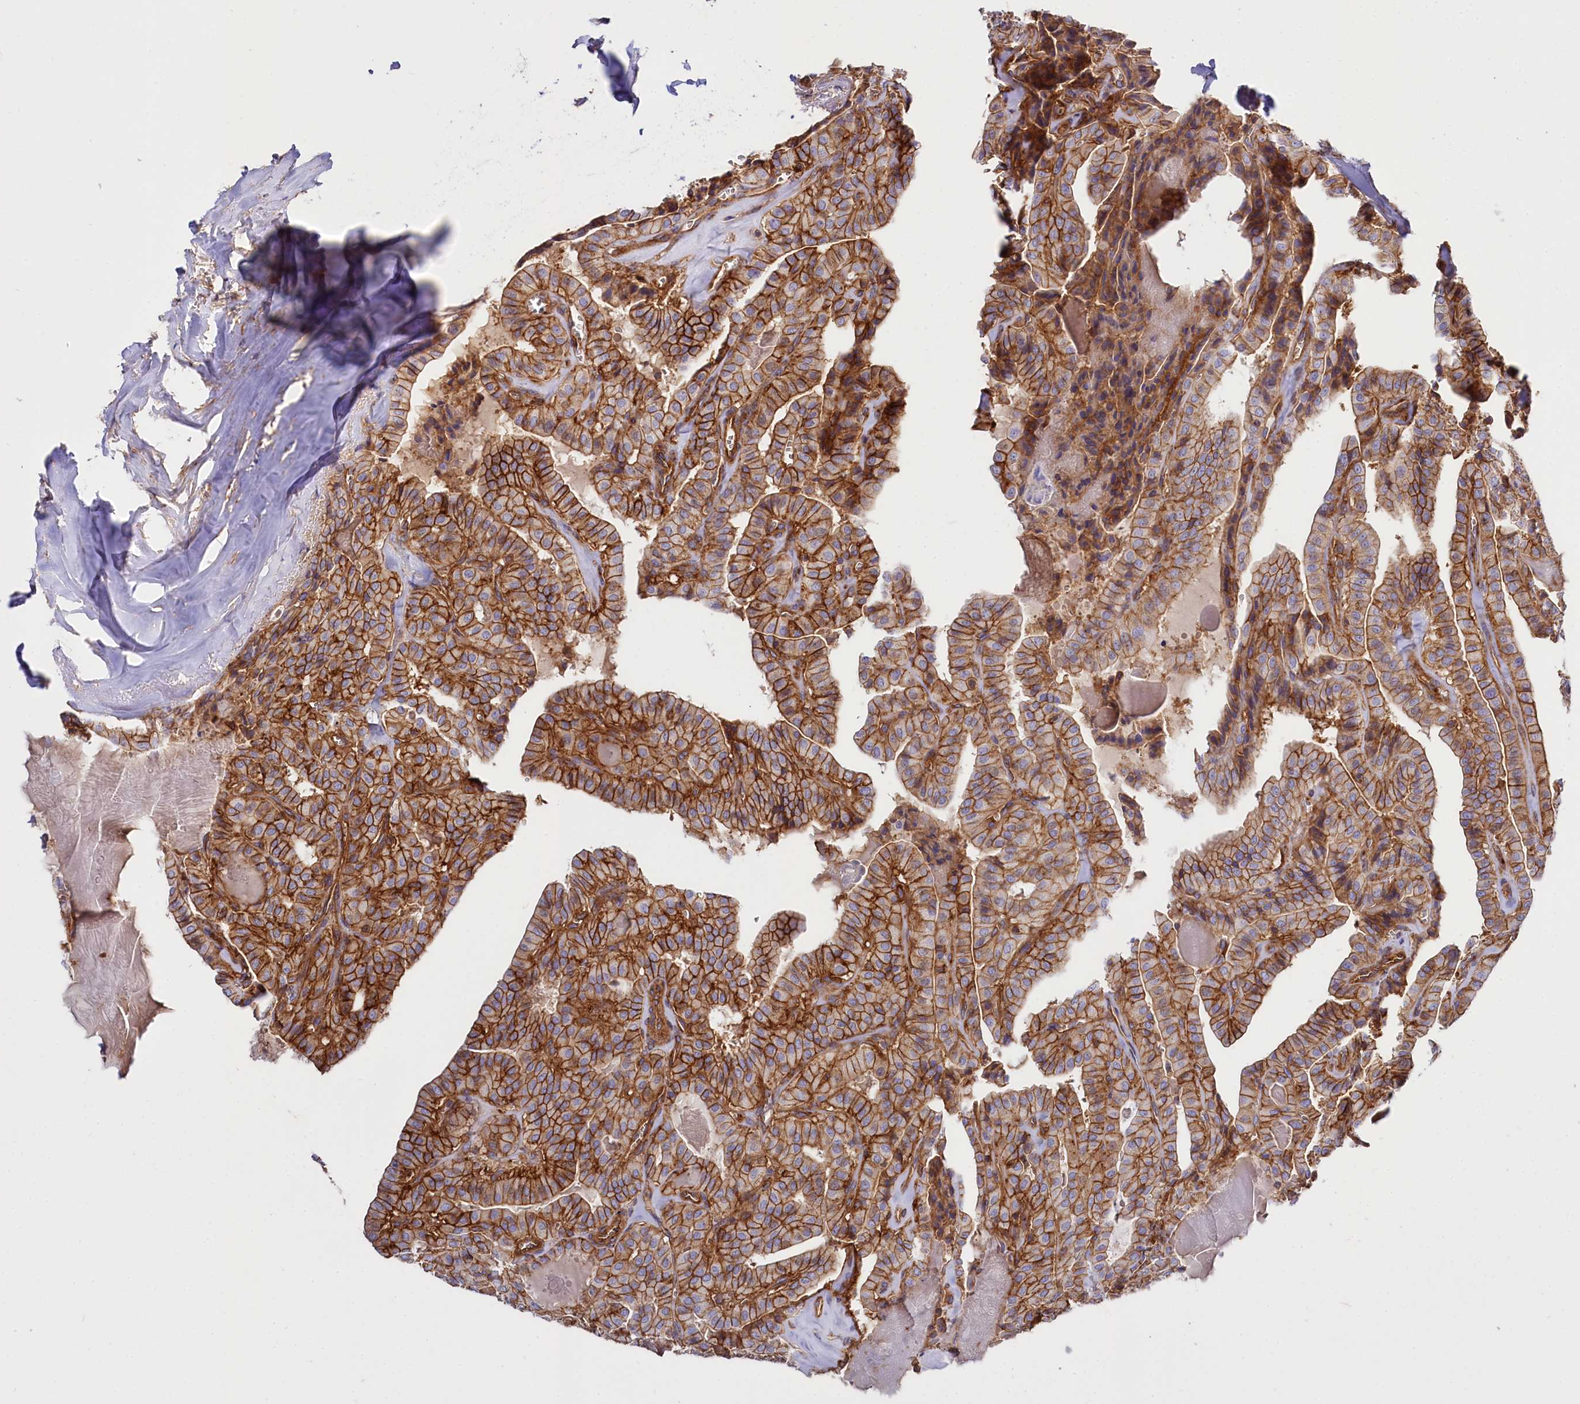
{"staining": {"intensity": "strong", "quantity": ">75%", "location": "cytoplasmic/membranous"}, "tissue": "thyroid cancer", "cell_type": "Tumor cells", "image_type": "cancer", "snomed": [{"axis": "morphology", "description": "Papillary adenocarcinoma, NOS"}, {"axis": "topography", "description": "Thyroid gland"}], "caption": "Strong cytoplasmic/membranous staining is seen in approximately >75% of tumor cells in papillary adenocarcinoma (thyroid).", "gene": "ANO6", "patient": {"sex": "male", "age": 52}}